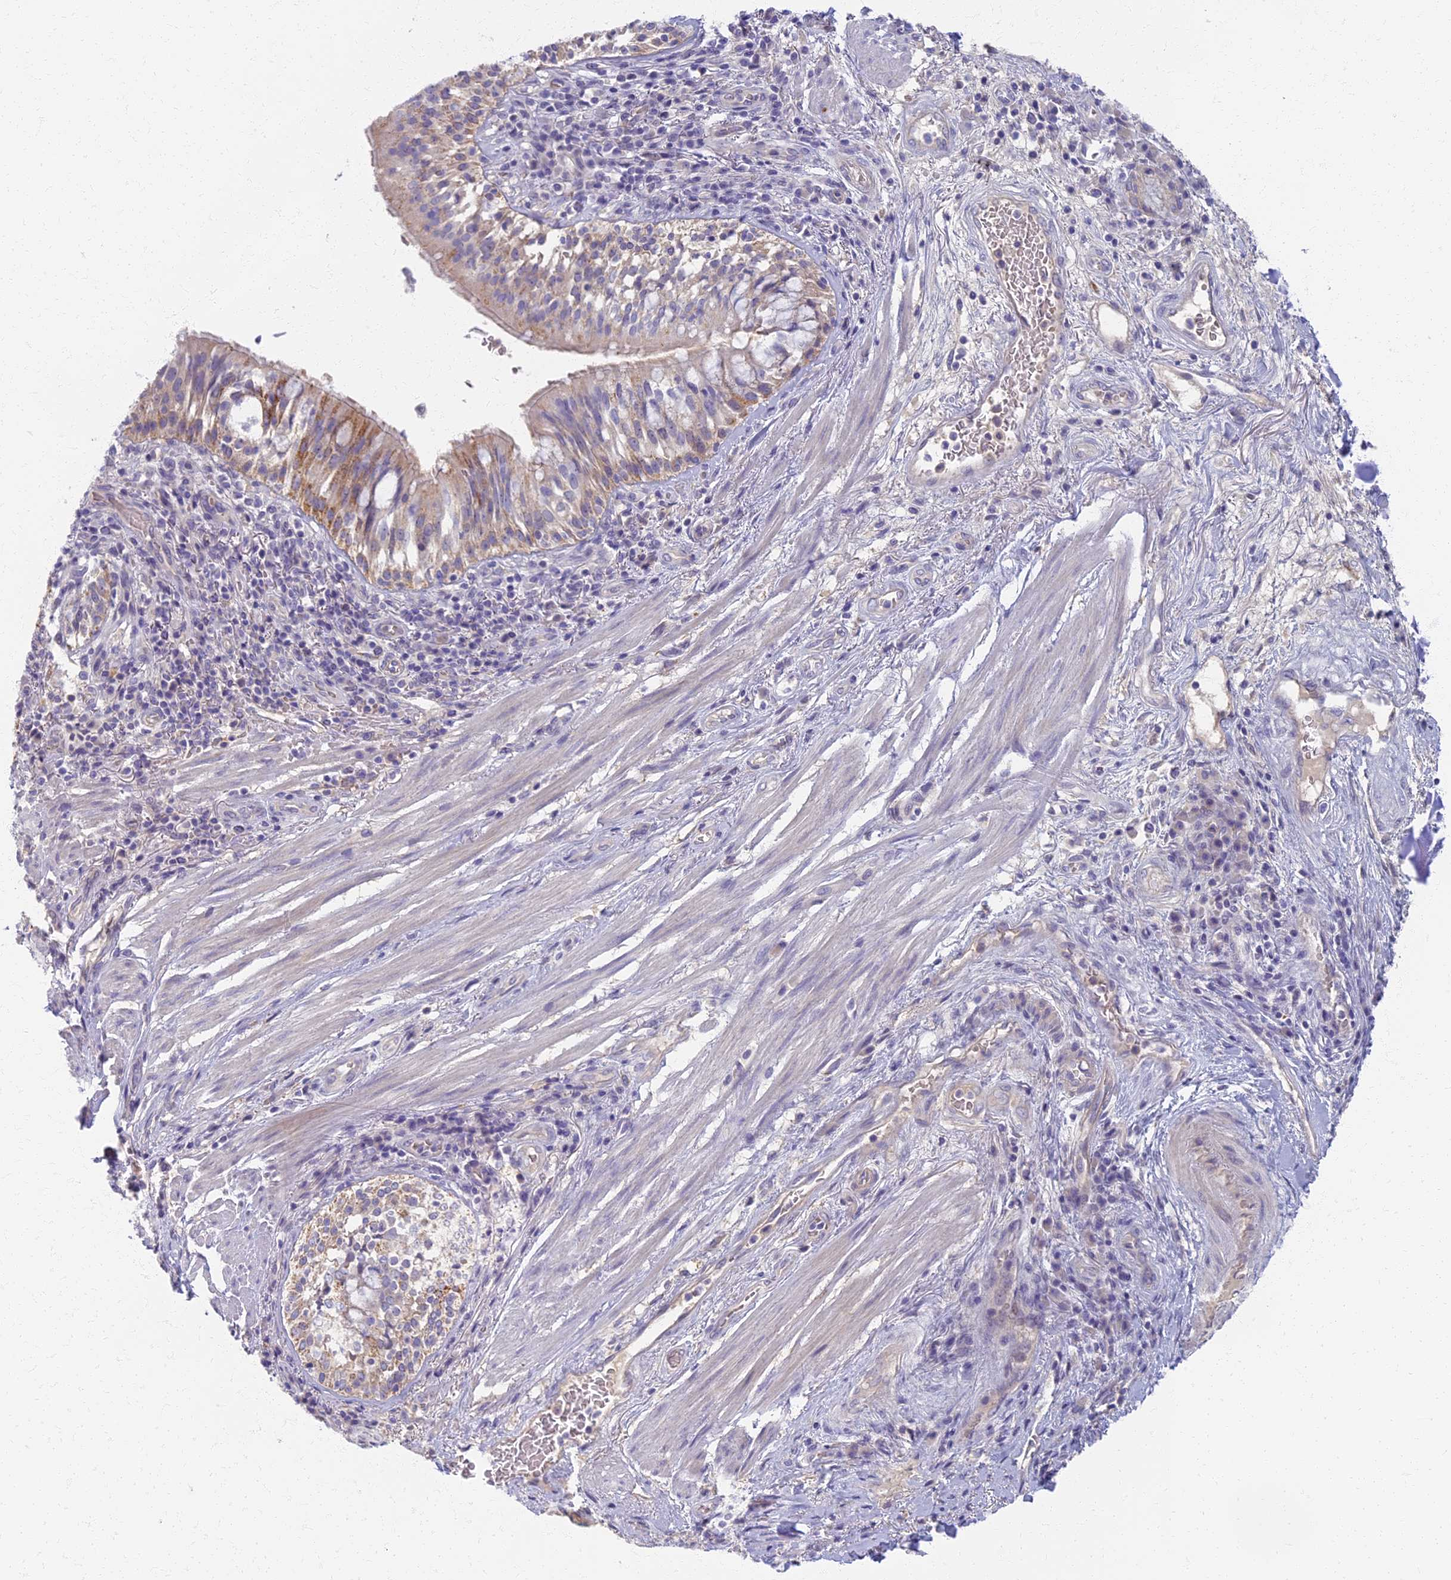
{"staining": {"intensity": "negative", "quantity": "none", "location": "none"}, "tissue": "adipose tissue", "cell_type": "Adipocytes", "image_type": "normal", "snomed": [{"axis": "morphology", "description": "Normal tissue, NOS"}, {"axis": "morphology", "description": "Squamous cell carcinoma, NOS"}, {"axis": "topography", "description": "Bronchus"}, {"axis": "topography", "description": "Lung"}], "caption": "Adipocytes are negative for protein expression in normal human adipose tissue.", "gene": "AP4E1", "patient": {"sex": "male", "age": 64}}